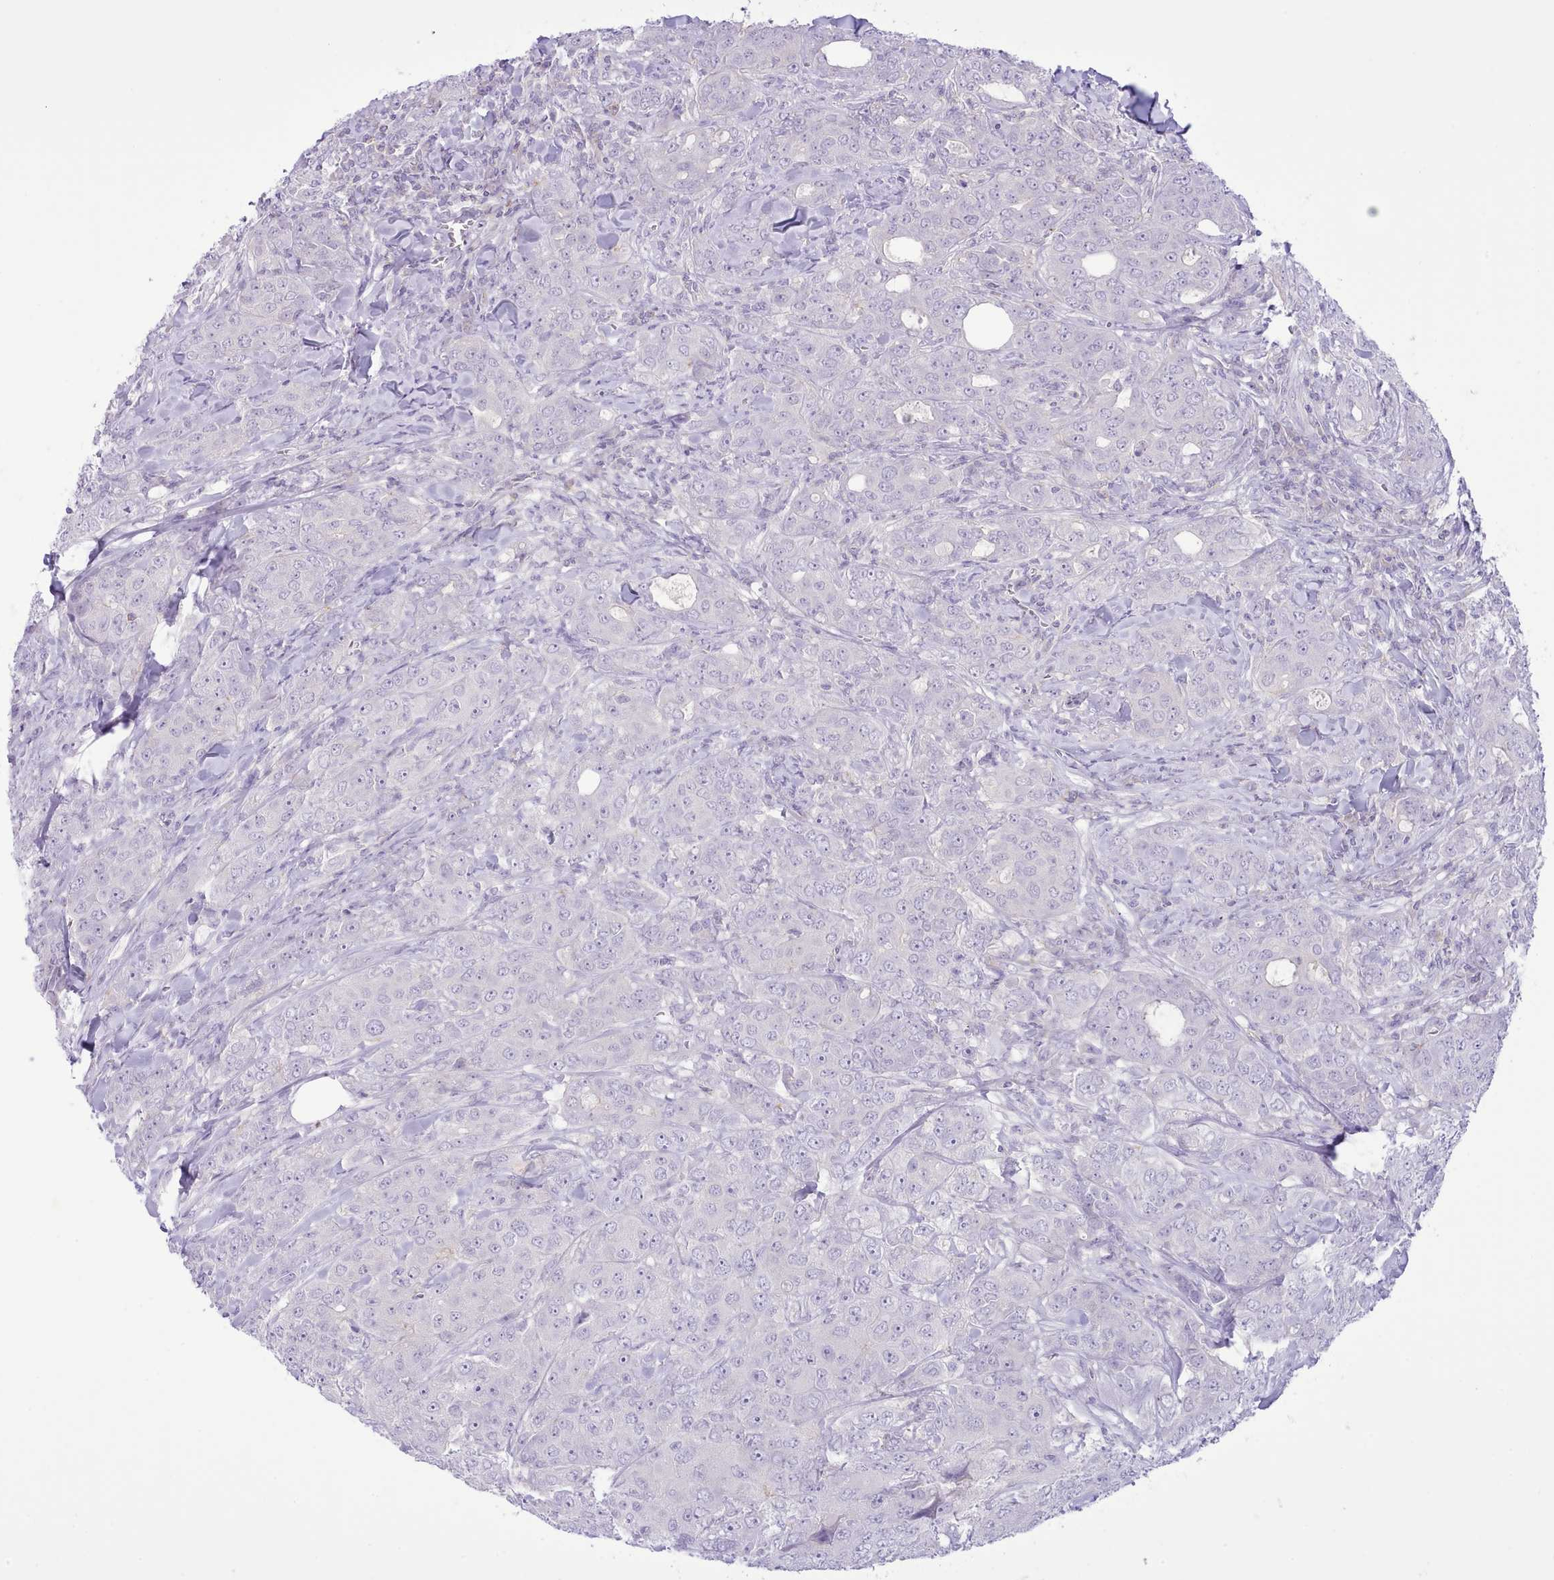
{"staining": {"intensity": "negative", "quantity": "none", "location": "none"}, "tissue": "breast cancer", "cell_type": "Tumor cells", "image_type": "cancer", "snomed": [{"axis": "morphology", "description": "Duct carcinoma"}, {"axis": "topography", "description": "Breast"}], "caption": "IHC of breast cancer (infiltrating ductal carcinoma) exhibits no positivity in tumor cells.", "gene": "MDFI", "patient": {"sex": "female", "age": 43}}